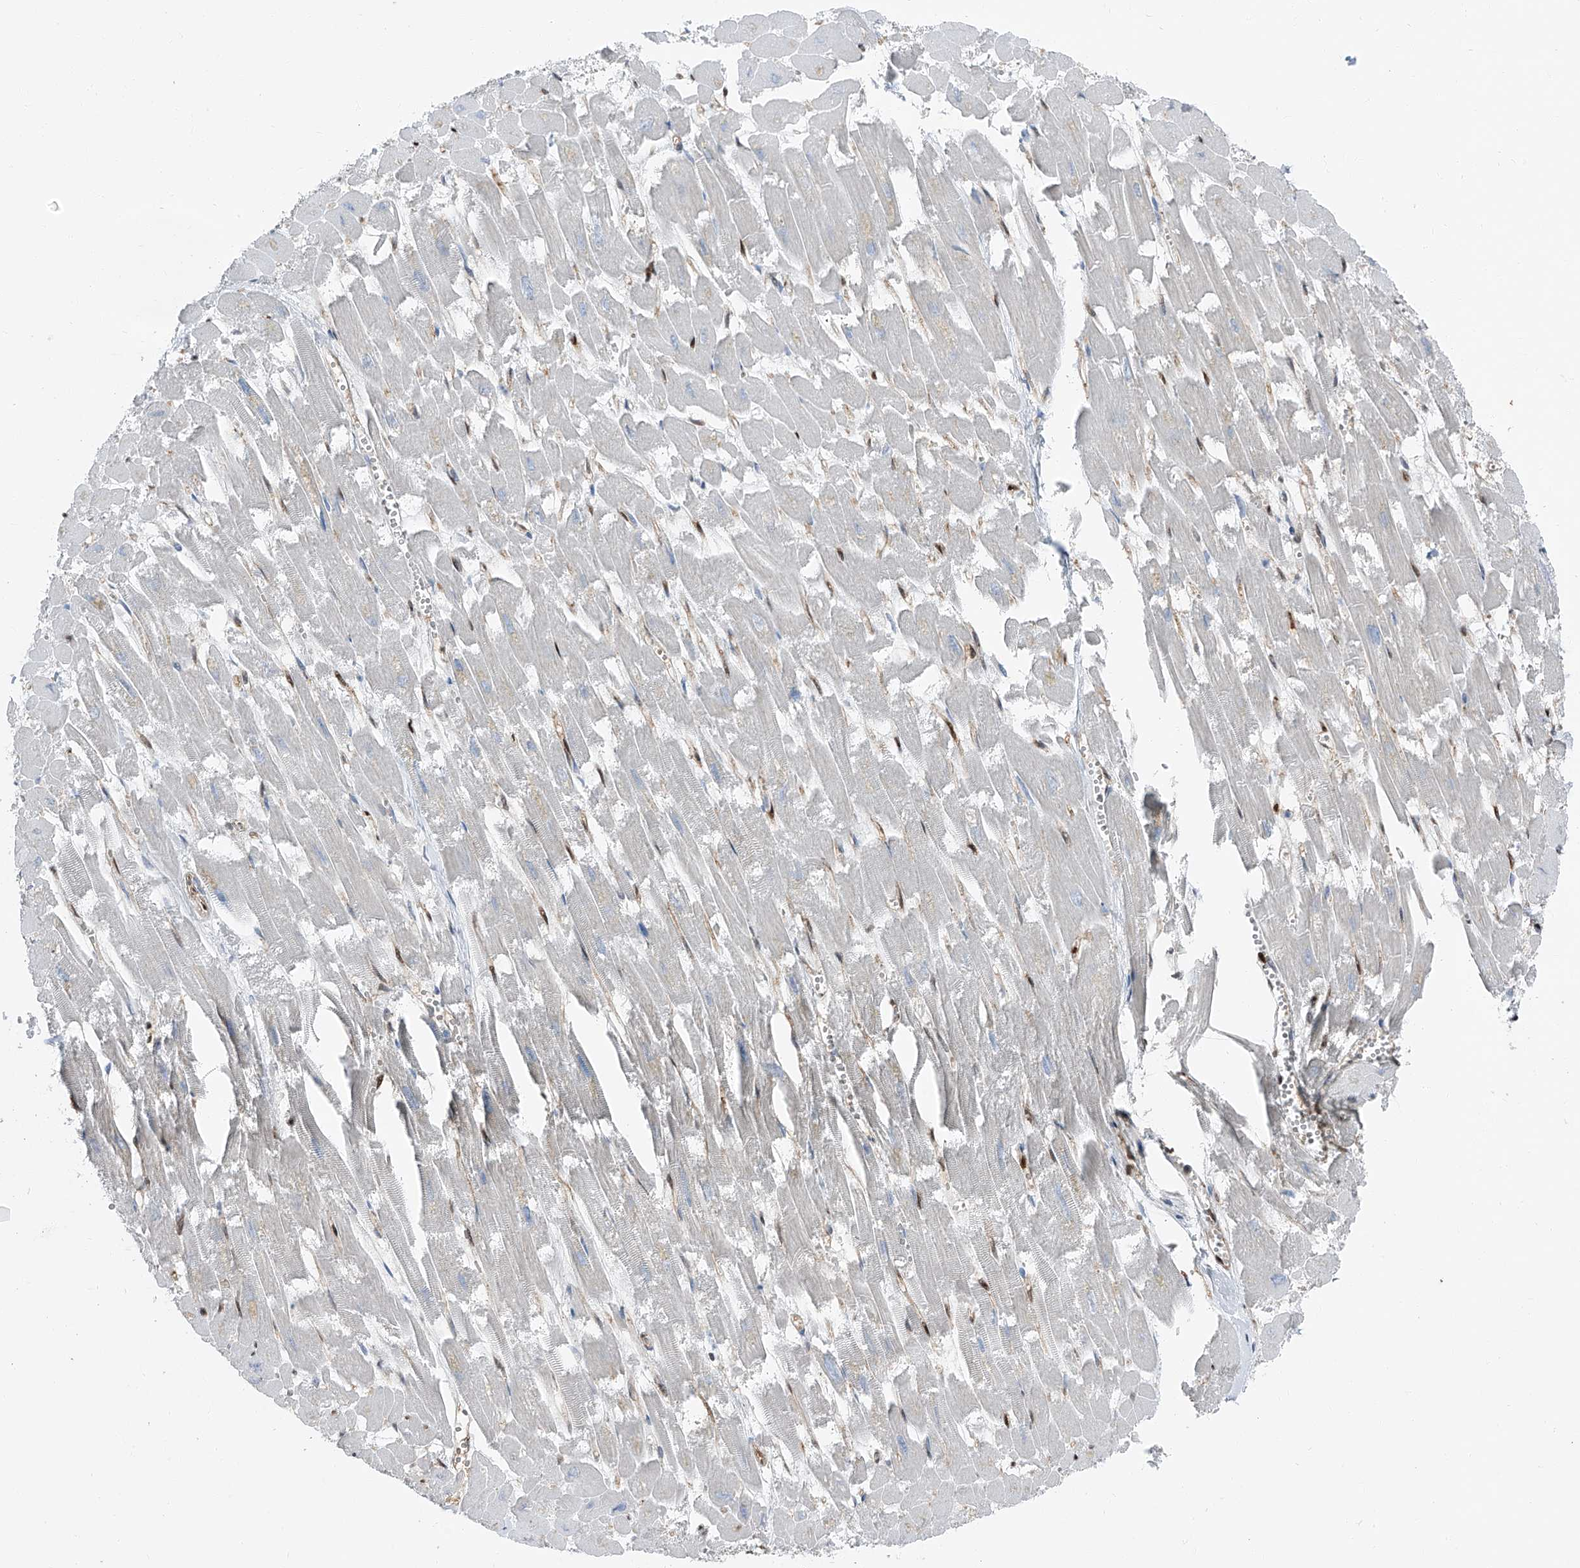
{"staining": {"intensity": "negative", "quantity": "none", "location": "none"}, "tissue": "heart muscle", "cell_type": "Cardiomyocytes", "image_type": "normal", "snomed": [{"axis": "morphology", "description": "Normal tissue, NOS"}, {"axis": "topography", "description": "Heart"}], "caption": "There is no significant staining in cardiomyocytes of heart muscle. The staining is performed using DAB brown chromogen with nuclei counter-stained in using hematoxylin.", "gene": "PSMB10", "patient": {"sex": "male", "age": 54}}